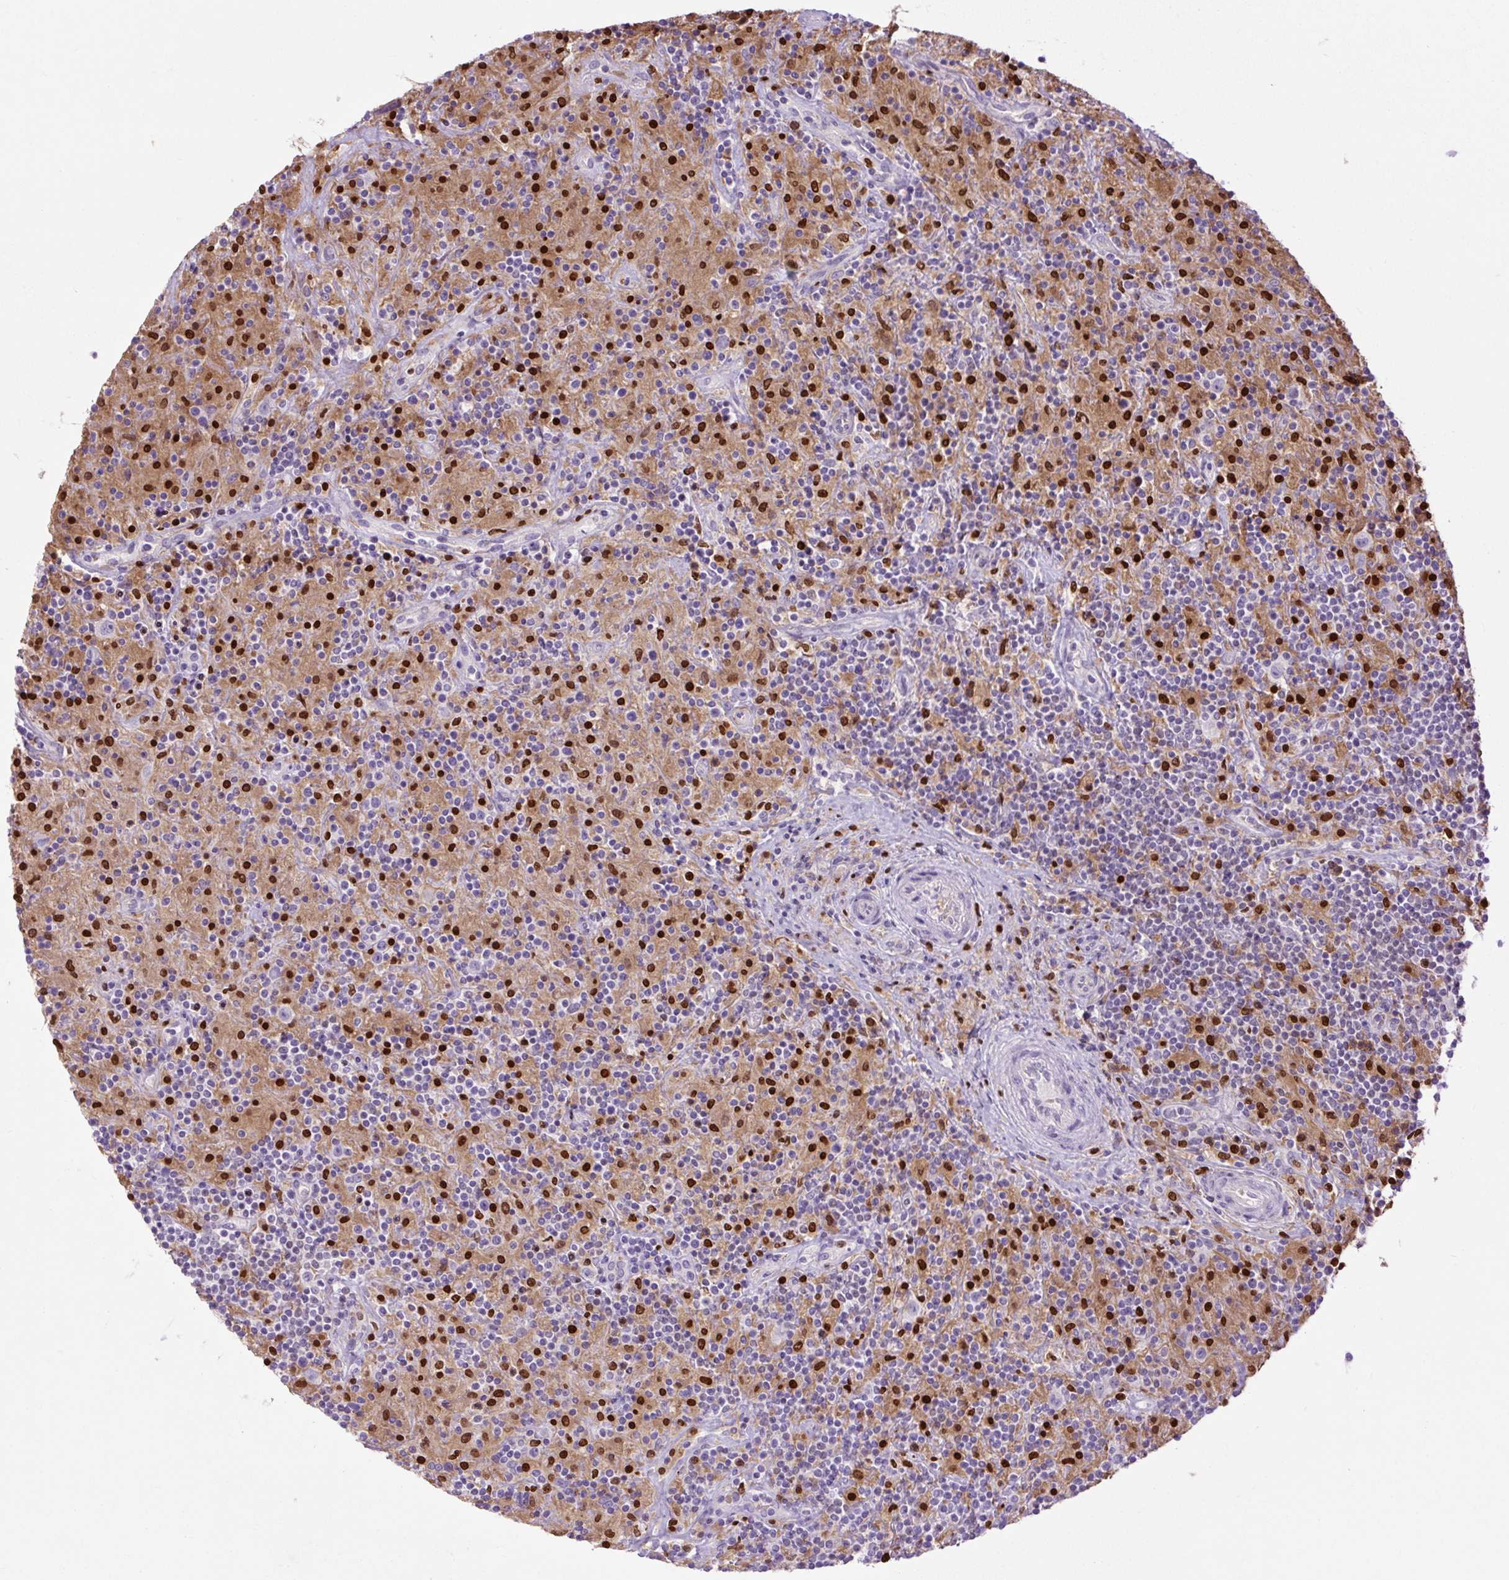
{"staining": {"intensity": "negative", "quantity": "none", "location": "none"}, "tissue": "lymphoma", "cell_type": "Tumor cells", "image_type": "cancer", "snomed": [{"axis": "morphology", "description": "Hodgkin's disease, NOS"}, {"axis": "topography", "description": "Lymph node"}], "caption": "This is an immunohistochemistry micrograph of Hodgkin's disease. There is no positivity in tumor cells.", "gene": "SPI1", "patient": {"sex": "male", "age": 70}}